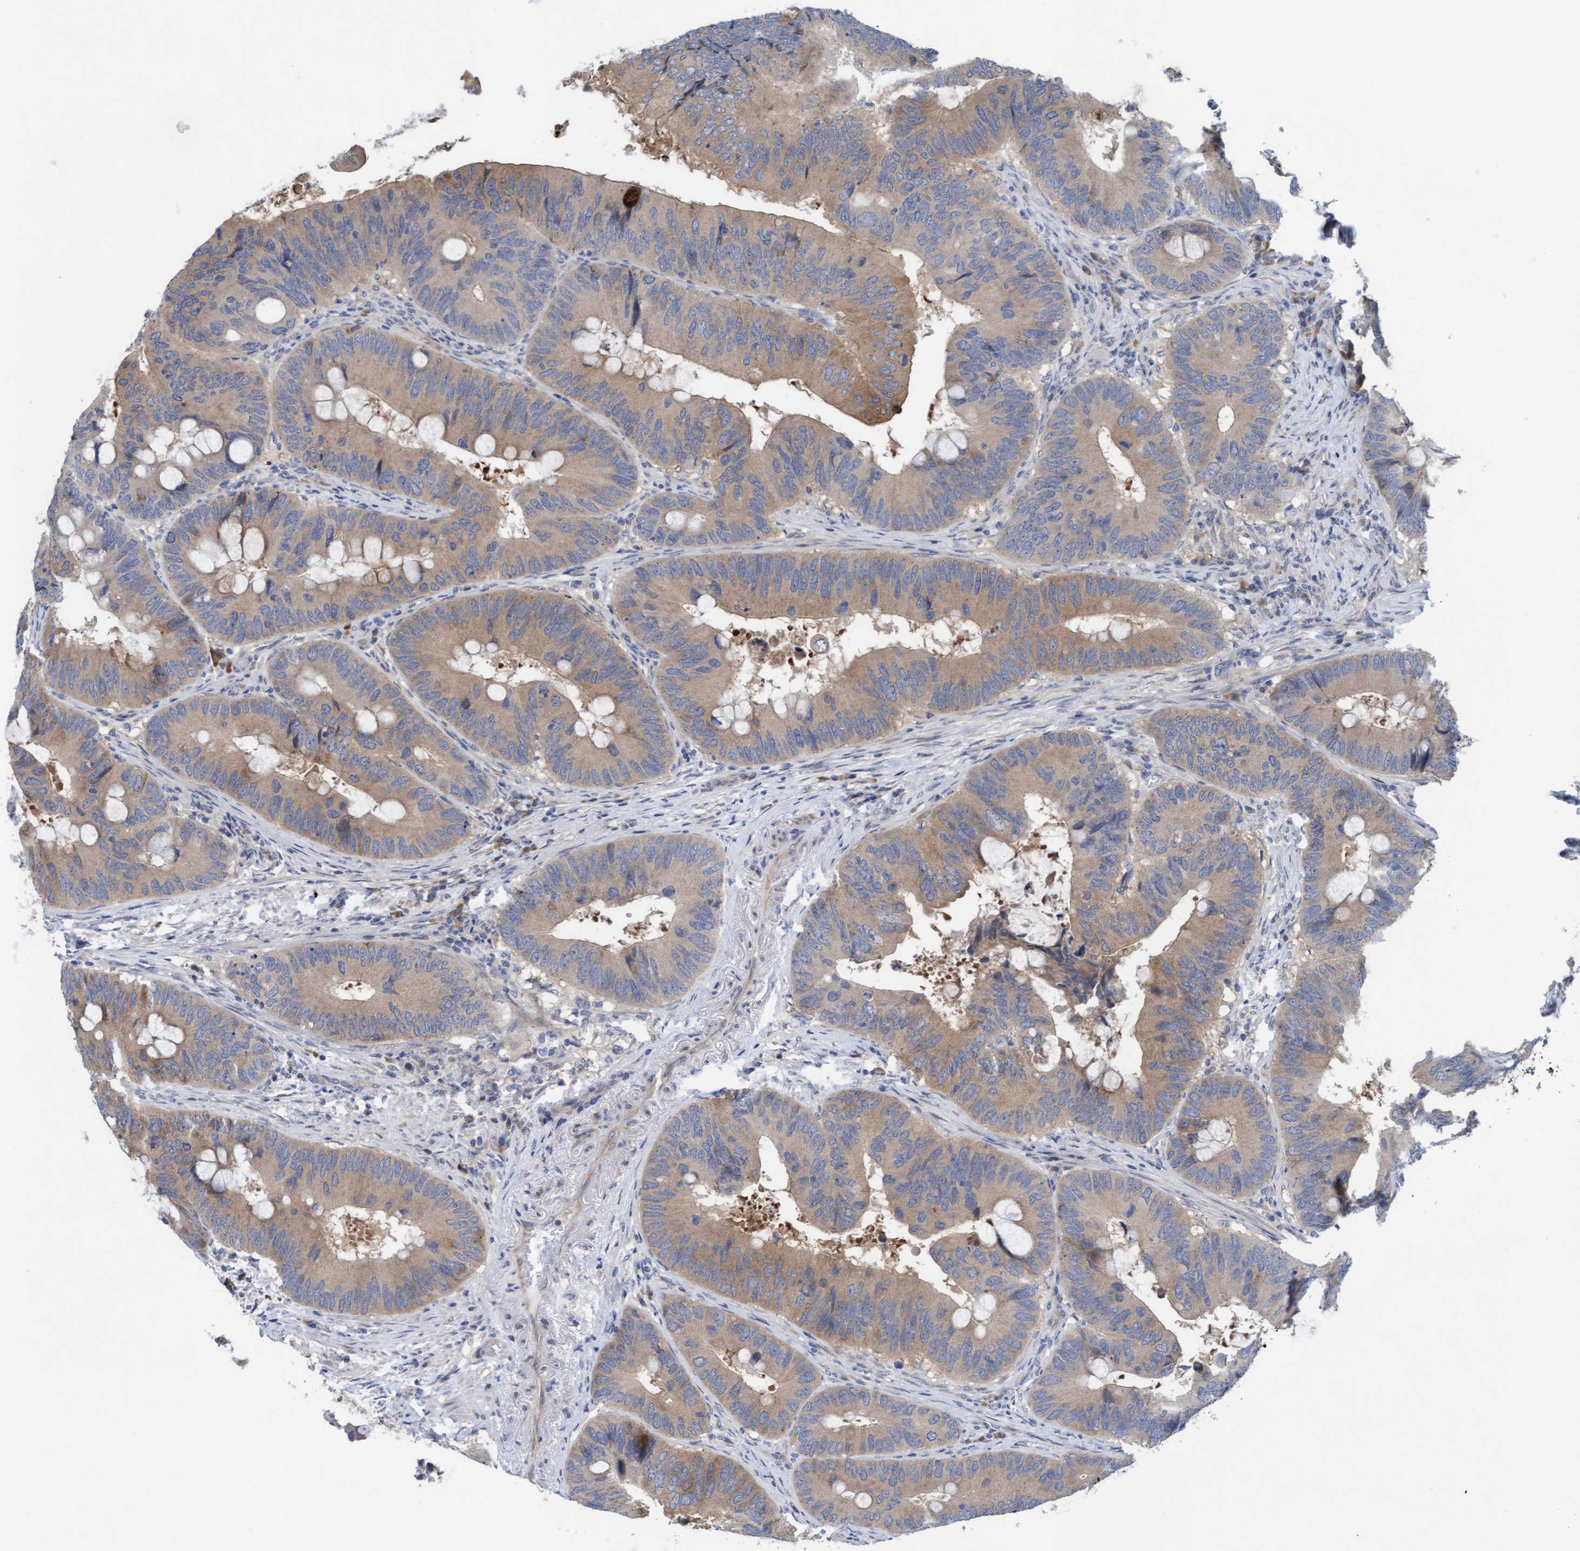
{"staining": {"intensity": "weak", "quantity": ">75%", "location": "cytoplasmic/membranous"}, "tissue": "colorectal cancer", "cell_type": "Tumor cells", "image_type": "cancer", "snomed": [{"axis": "morphology", "description": "Adenocarcinoma, NOS"}, {"axis": "topography", "description": "Colon"}], "caption": "Weak cytoplasmic/membranous positivity is appreciated in approximately >75% of tumor cells in colorectal cancer.", "gene": "PLCD1", "patient": {"sex": "male", "age": 71}}